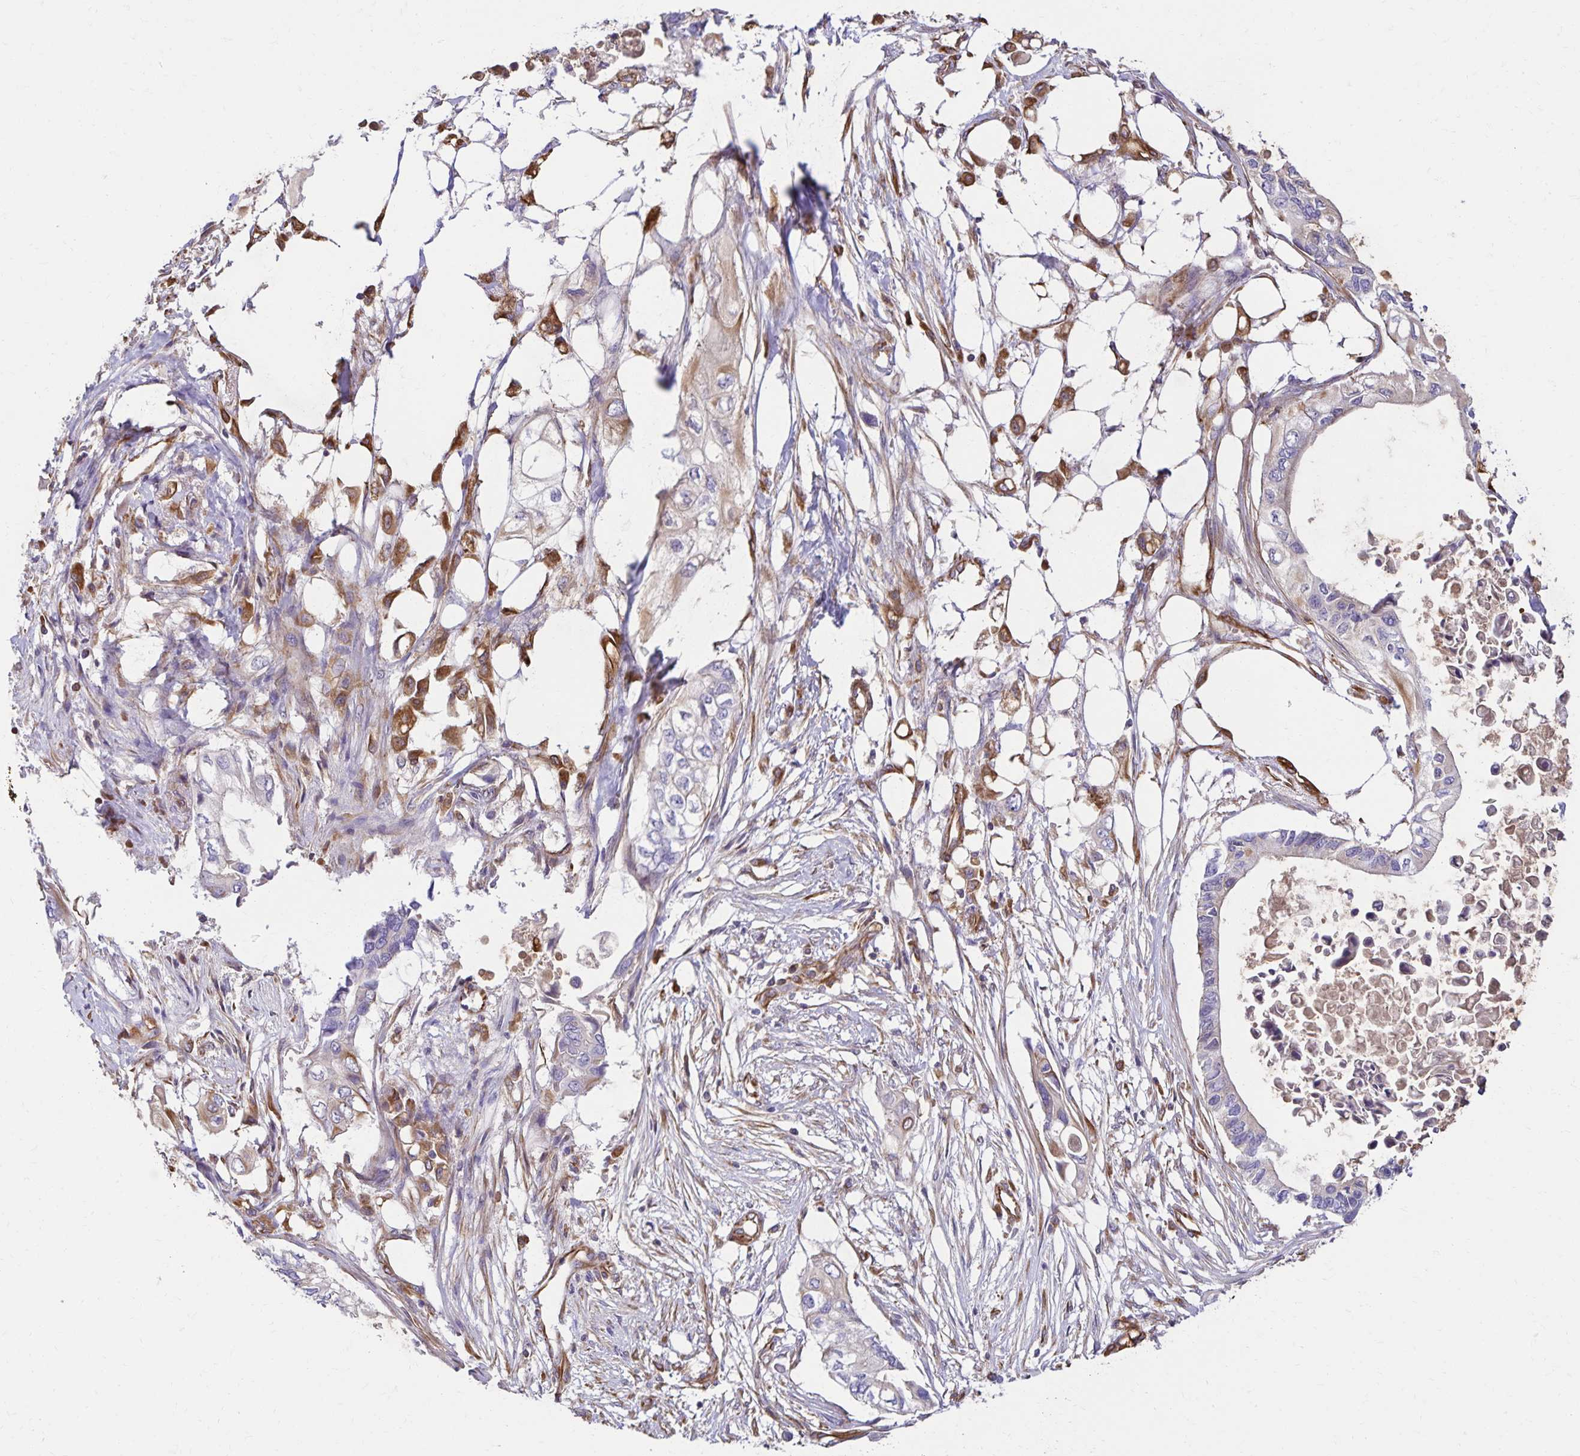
{"staining": {"intensity": "moderate", "quantity": "<25%", "location": "cytoplasmic/membranous"}, "tissue": "pancreatic cancer", "cell_type": "Tumor cells", "image_type": "cancer", "snomed": [{"axis": "morphology", "description": "Adenocarcinoma, NOS"}, {"axis": "topography", "description": "Pancreas"}], "caption": "Protein expression by immunohistochemistry exhibits moderate cytoplasmic/membranous expression in approximately <25% of tumor cells in adenocarcinoma (pancreatic).", "gene": "TRPV6", "patient": {"sex": "female", "age": 63}}